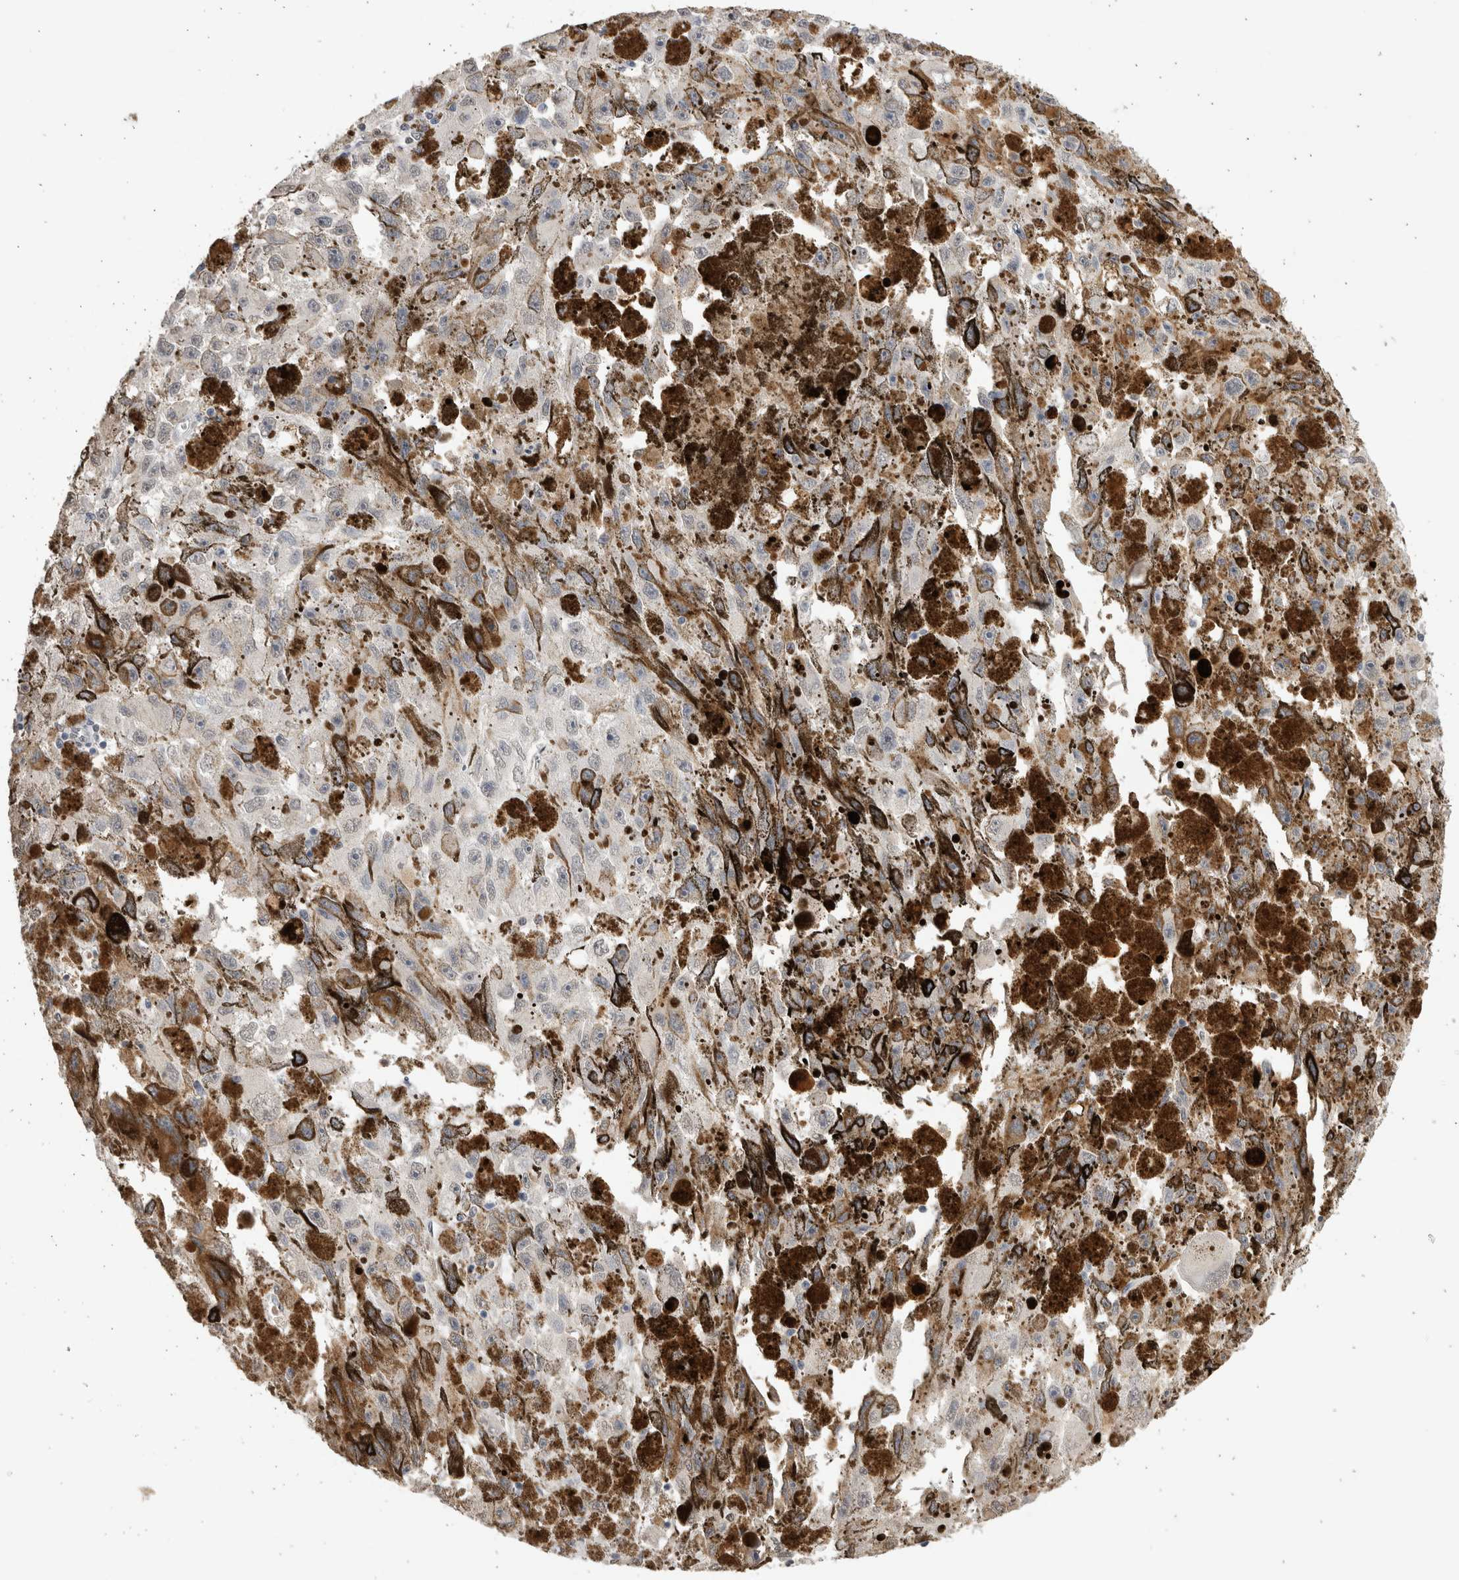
{"staining": {"intensity": "negative", "quantity": "none", "location": "none"}, "tissue": "melanoma", "cell_type": "Tumor cells", "image_type": "cancer", "snomed": [{"axis": "morphology", "description": "Malignant melanoma, NOS"}, {"axis": "topography", "description": "Skin"}], "caption": "Tumor cells show no significant expression in malignant melanoma.", "gene": "LGALS2", "patient": {"sex": "female", "age": 104}}